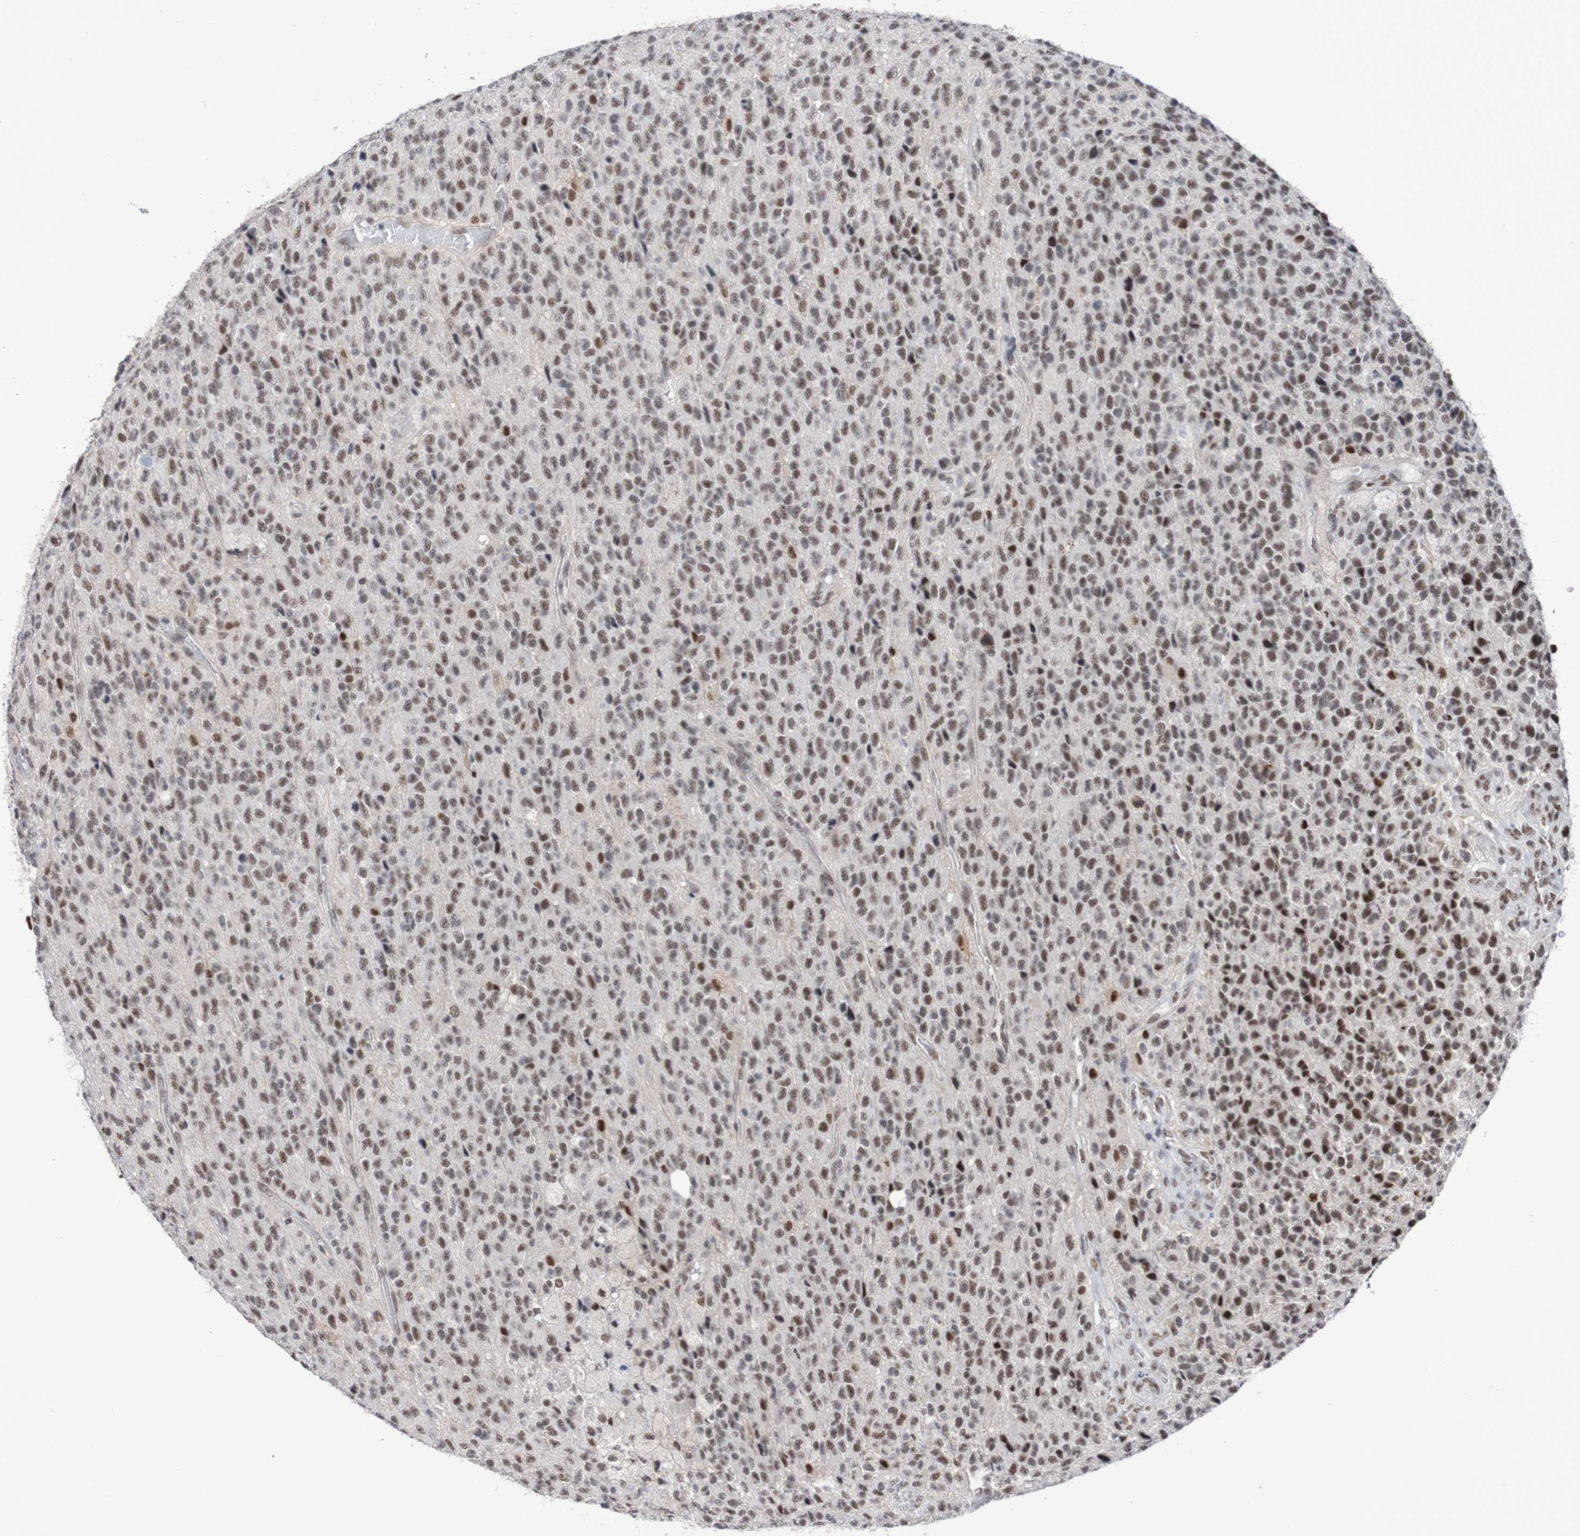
{"staining": {"intensity": "moderate", "quantity": "25%-75%", "location": "nuclear"}, "tissue": "glioma", "cell_type": "Tumor cells", "image_type": "cancer", "snomed": [{"axis": "morphology", "description": "Glioma, malignant, High grade"}, {"axis": "topography", "description": "pancreas cauda"}], "caption": "Immunohistochemical staining of human malignant glioma (high-grade) displays medium levels of moderate nuclear protein positivity in about 25%-75% of tumor cells. (DAB (3,3'-diaminobenzidine) IHC with brightfield microscopy, high magnification).", "gene": "CDC5L", "patient": {"sex": "male", "age": 60}}